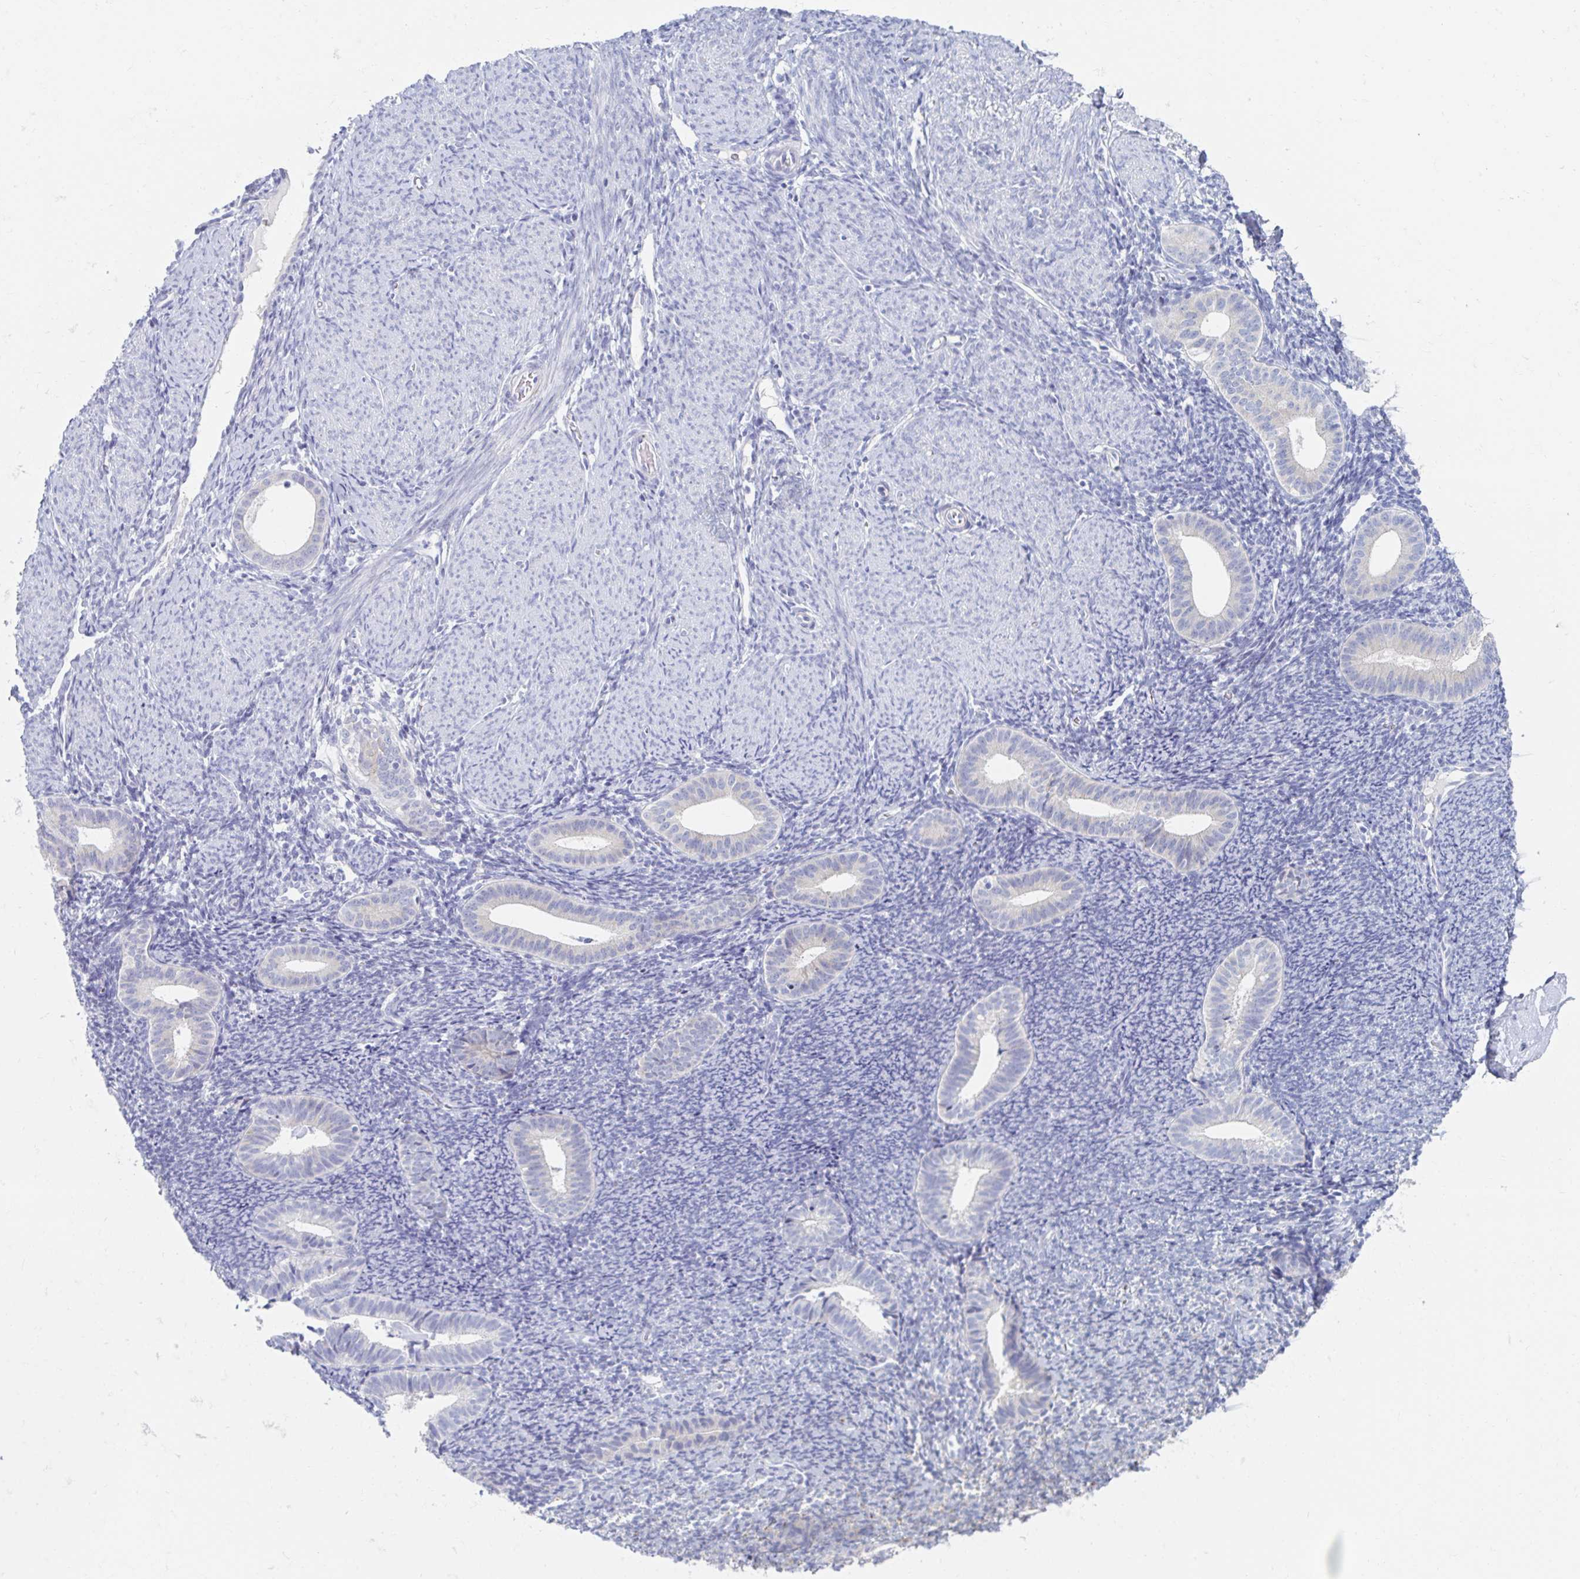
{"staining": {"intensity": "negative", "quantity": "none", "location": "none"}, "tissue": "endometrium", "cell_type": "Cells in endometrial stroma", "image_type": "normal", "snomed": [{"axis": "morphology", "description": "Normal tissue, NOS"}, {"axis": "topography", "description": "Endometrium"}], "caption": "DAB immunohistochemical staining of unremarkable endometrium displays no significant expression in cells in endometrial stroma.", "gene": "MYLK2", "patient": {"sex": "female", "age": 39}}